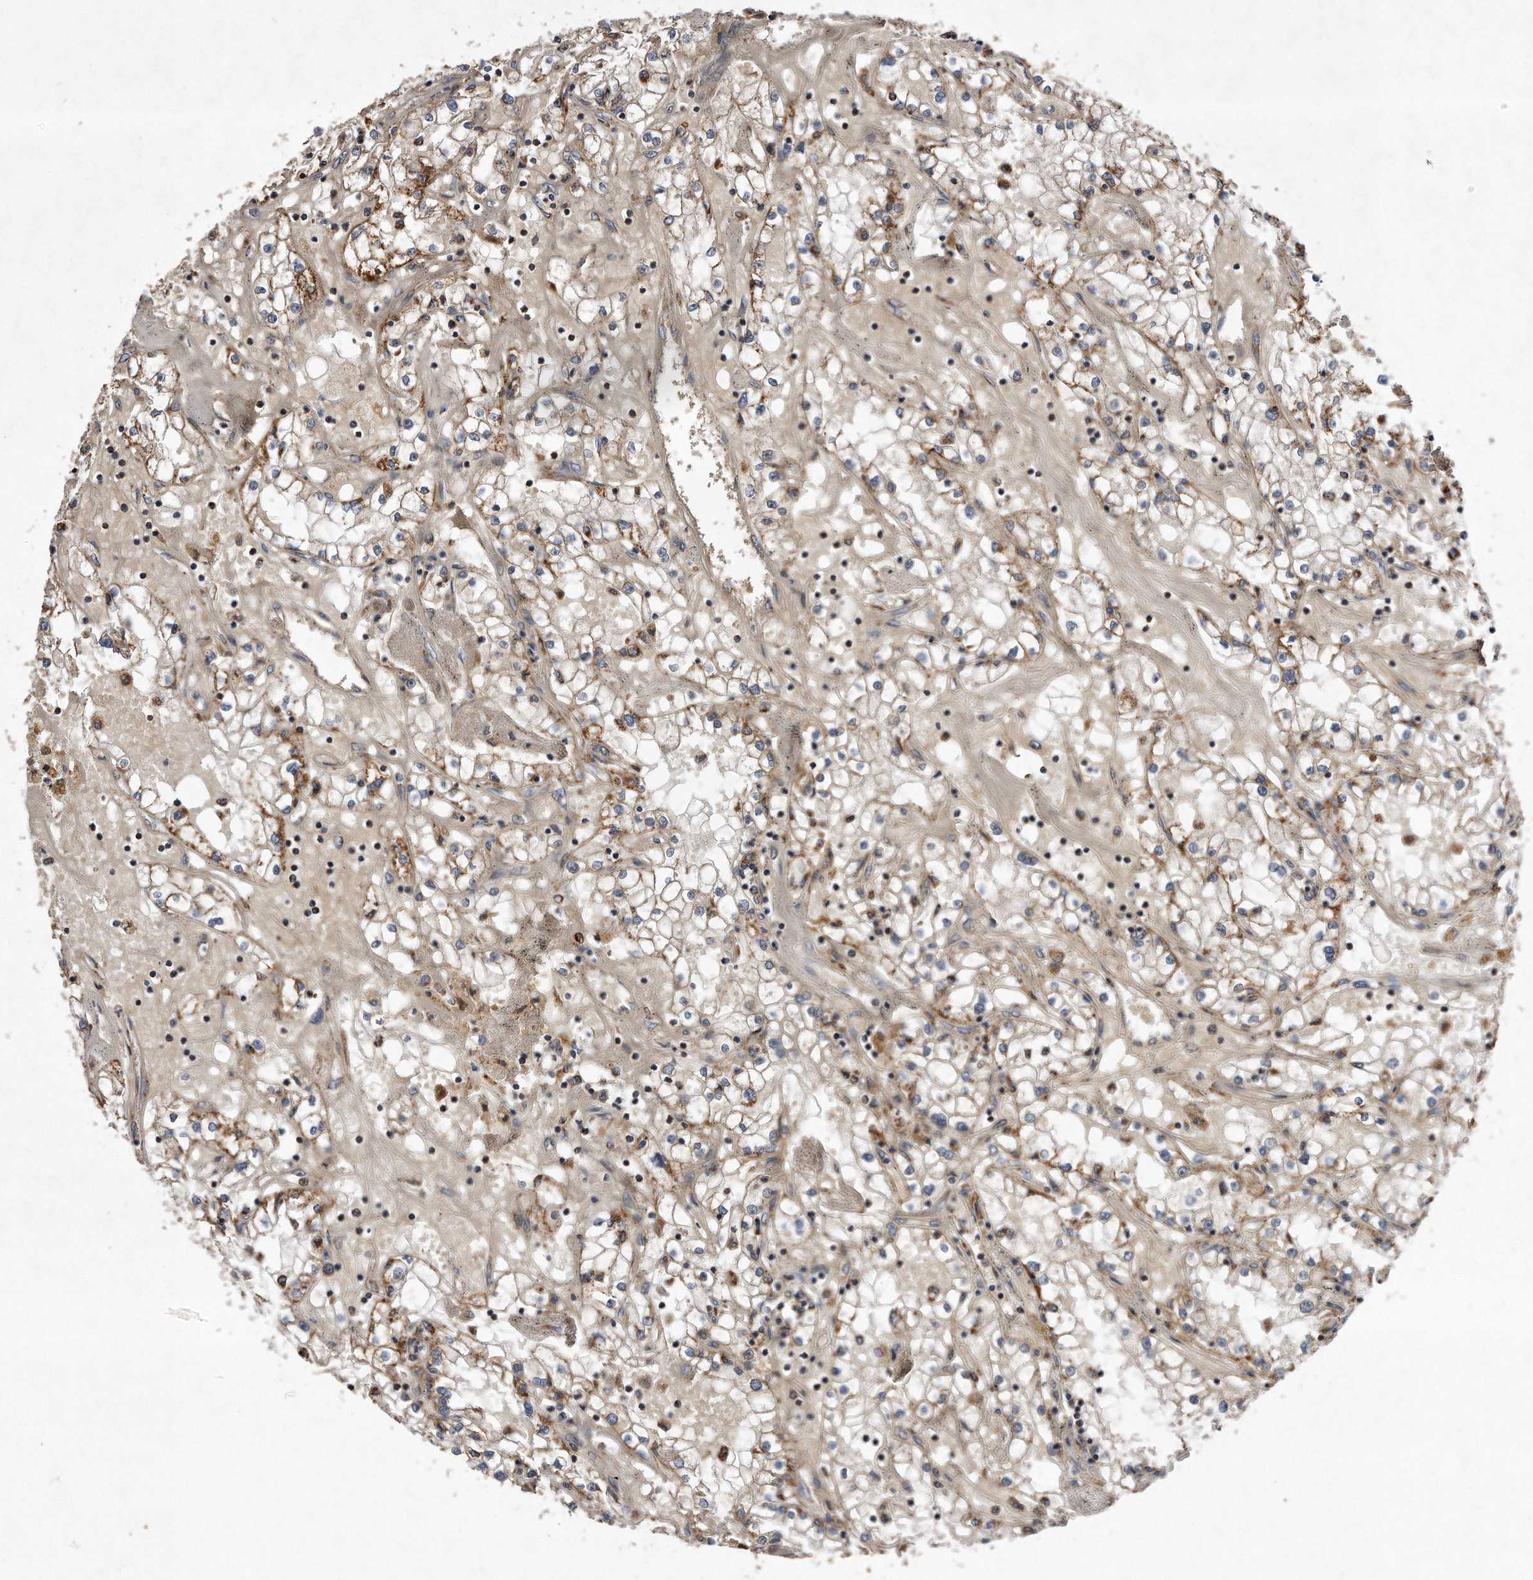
{"staining": {"intensity": "moderate", "quantity": "25%-75%", "location": "cytoplasmic/membranous"}, "tissue": "renal cancer", "cell_type": "Tumor cells", "image_type": "cancer", "snomed": [{"axis": "morphology", "description": "Adenocarcinoma, NOS"}, {"axis": "topography", "description": "Kidney"}], "caption": "Renal cancer (adenocarcinoma) tissue exhibits moderate cytoplasmic/membranous staining in approximately 25%-75% of tumor cells The staining is performed using DAB (3,3'-diaminobenzidine) brown chromogen to label protein expression. The nuclei are counter-stained blue using hematoxylin.", "gene": "PPP5C", "patient": {"sex": "male", "age": 56}}